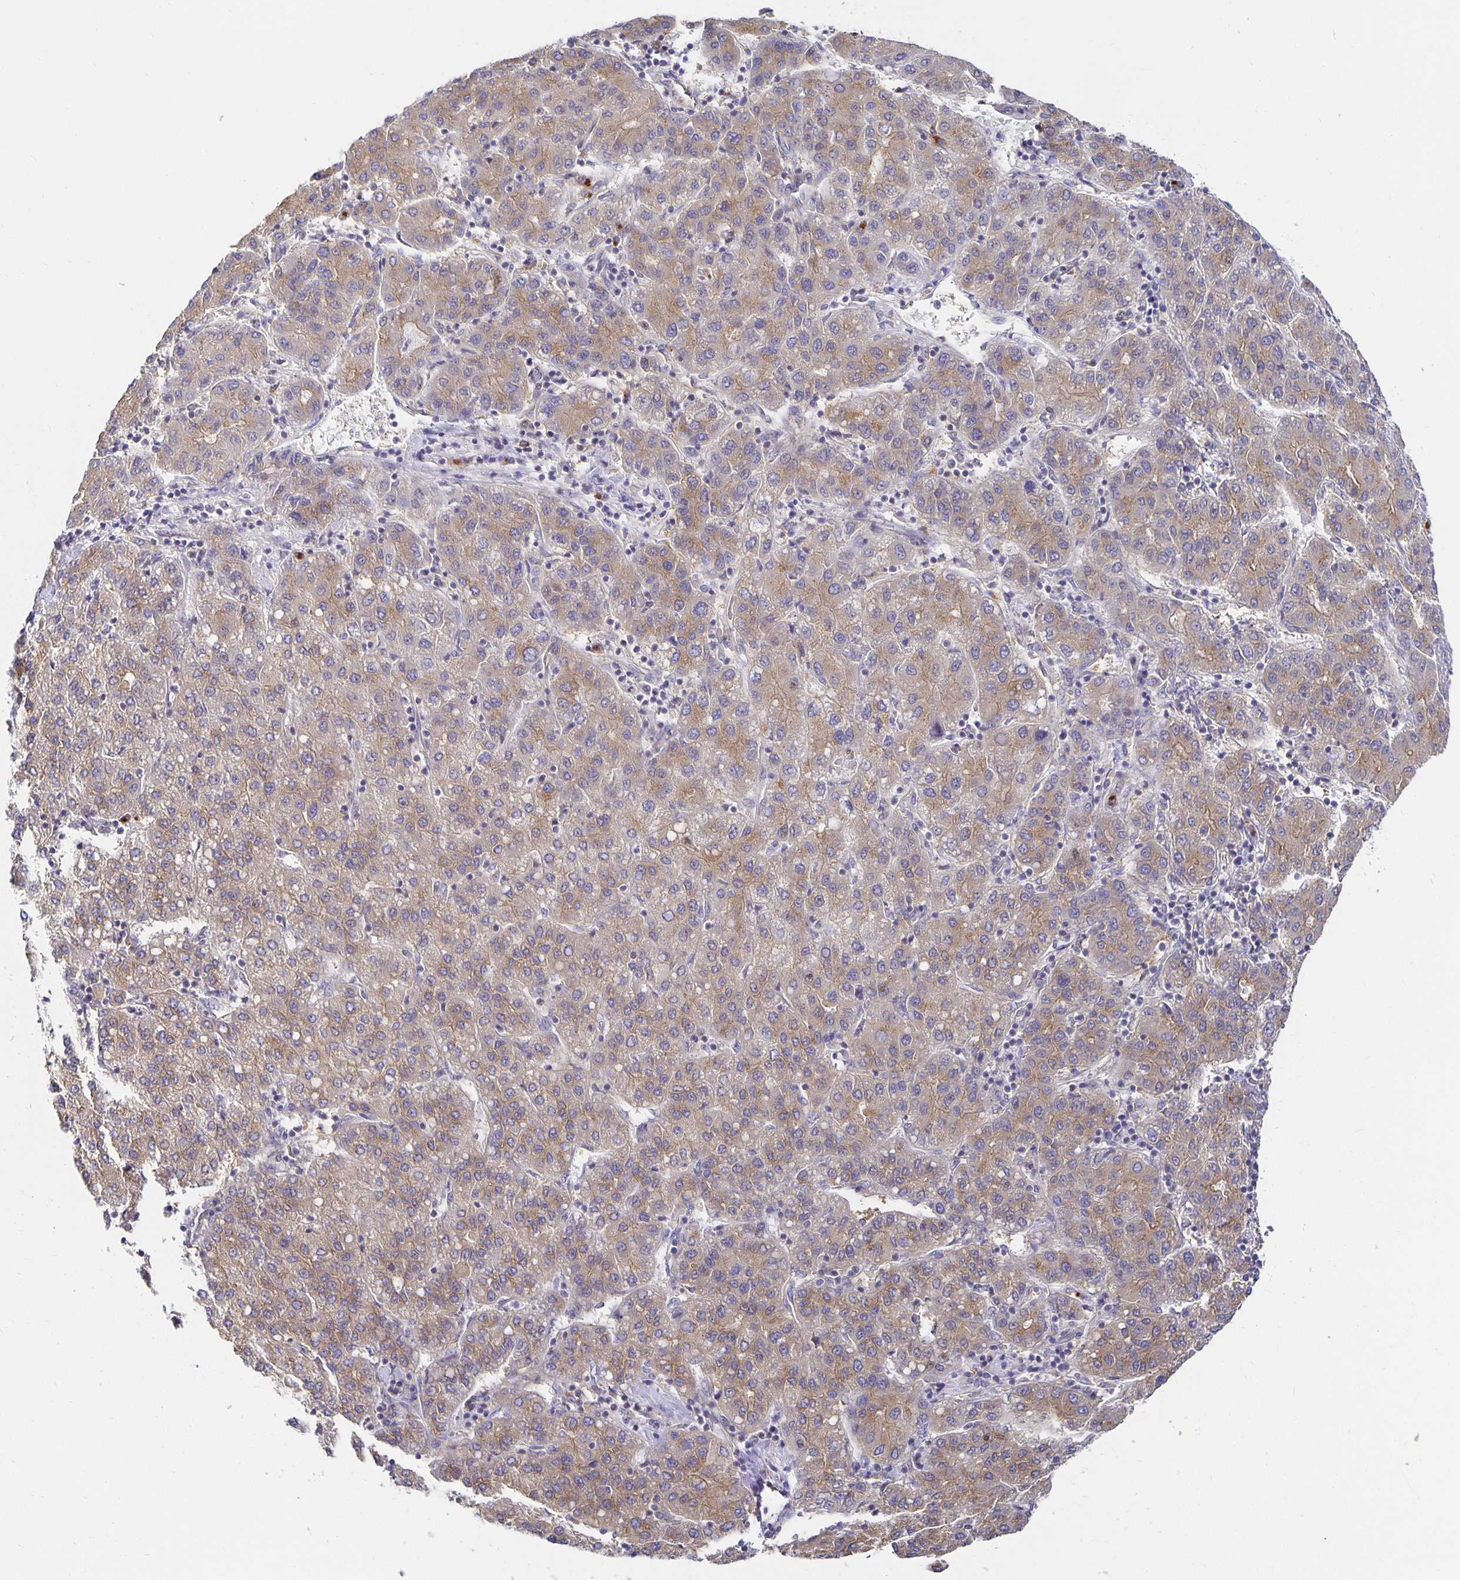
{"staining": {"intensity": "weak", "quantity": ">75%", "location": "cytoplasmic/membranous"}, "tissue": "liver cancer", "cell_type": "Tumor cells", "image_type": "cancer", "snomed": [{"axis": "morphology", "description": "Carcinoma, Hepatocellular, NOS"}, {"axis": "topography", "description": "Liver"}], "caption": "Immunohistochemical staining of liver cancer (hepatocellular carcinoma) displays weak cytoplasmic/membranous protein staining in about >75% of tumor cells.", "gene": "USO1", "patient": {"sex": "male", "age": 65}}